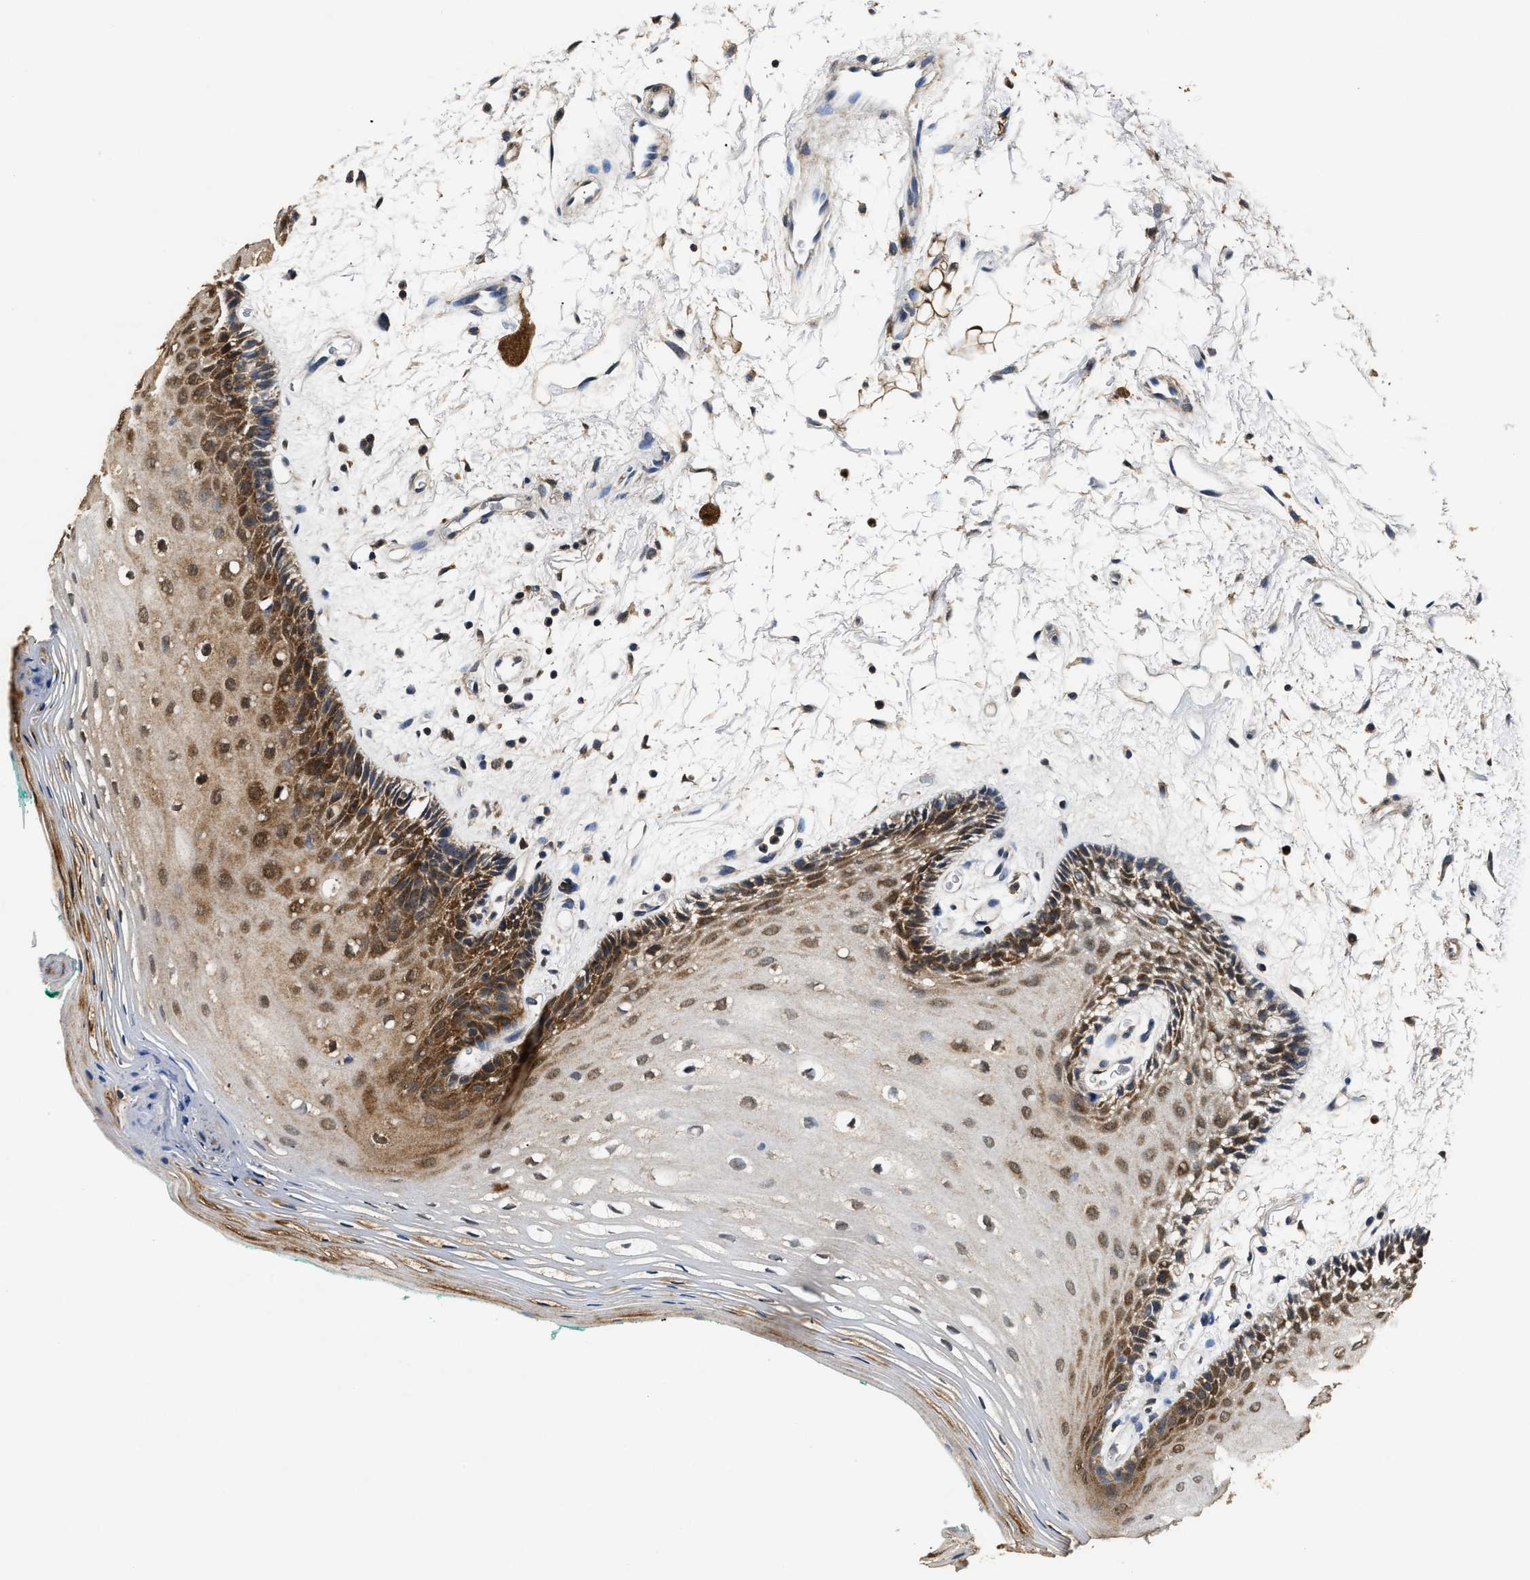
{"staining": {"intensity": "moderate", "quantity": ">75%", "location": "cytoplasmic/membranous,nuclear"}, "tissue": "oral mucosa", "cell_type": "Squamous epithelial cells", "image_type": "normal", "snomed": [{"axis": "morphology", "description": "Normal tissue, NOS"}, {"axis": "topography", "description": "Skeletal muscle"}, {"axis": "topography", "description": "Oral tissue"}, {"axis": "topography", "description": "Peripheral nerve tissue"}], "caption": "Protein analysis of normal oral mucosa exhibits moderate cytoplasmic/membranous,nuclear expression in approximately >75% of squamous epithelial cells.", "gene": "ACAT2", "patient": {"sex": "female", "age": 84}}